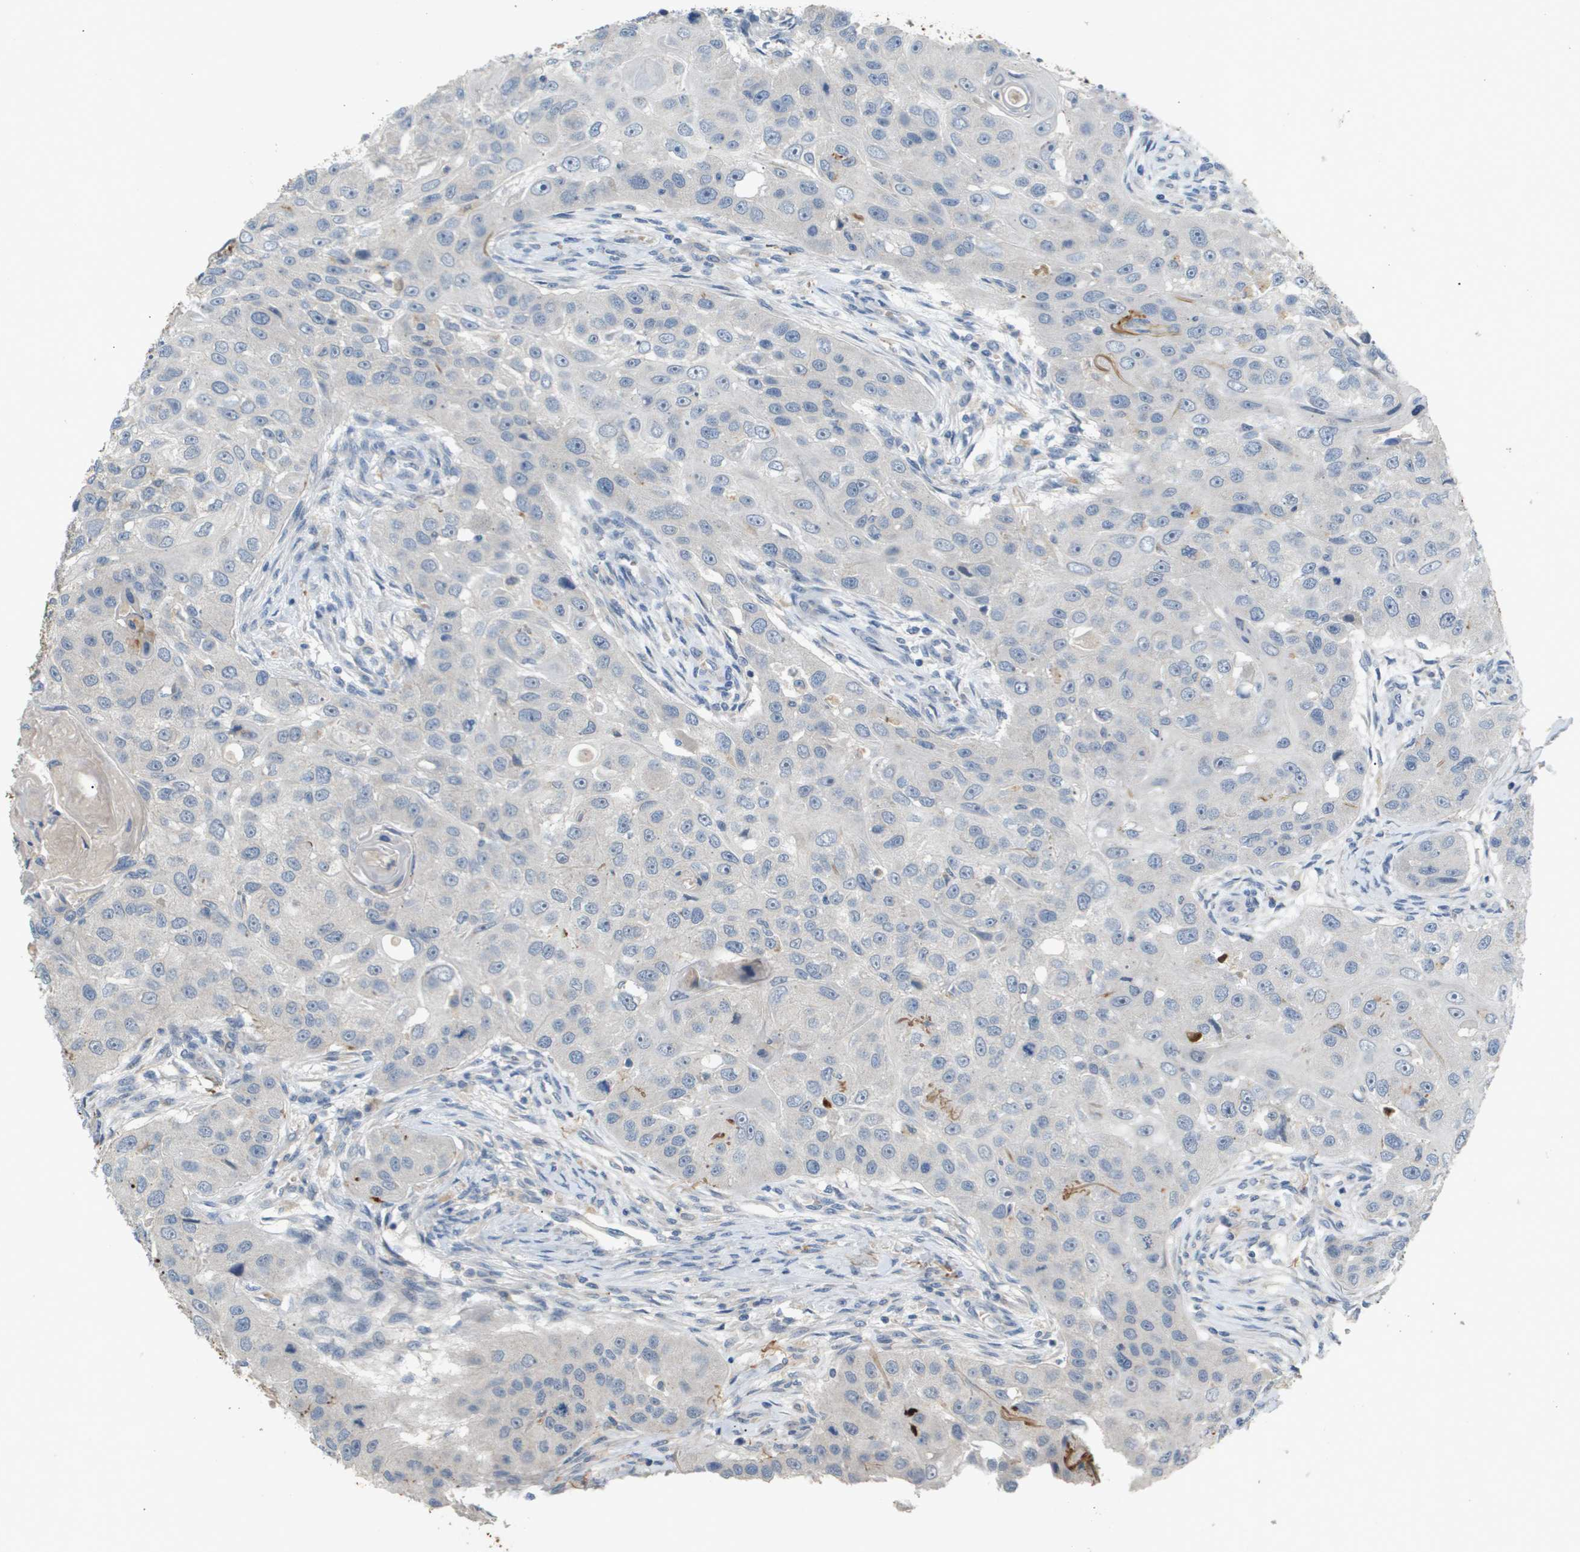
{"staining": {"intensity": "negative", "quantity": "none", "location": "none"}, "tissue": "head and neck cancer", "cell_type": "Tumor cells", "image_type": "cancer", "snomed": [{"axis": "morphology", "description": "Normal tissue, NOS"}, {"axis": "morphology", "description": "Squamous cell carcinoma, NOS"}, {"axis": "topography", "description": "Skeletal muscle"}, {"axis": "topography", "description": "Head-Neck"}], "caption": "Tumor cells show no significant protein staining in squamous cell carcinoma (head and neck).", "gene": "VTN", "patient": {"sex": "male", "age": 51}}